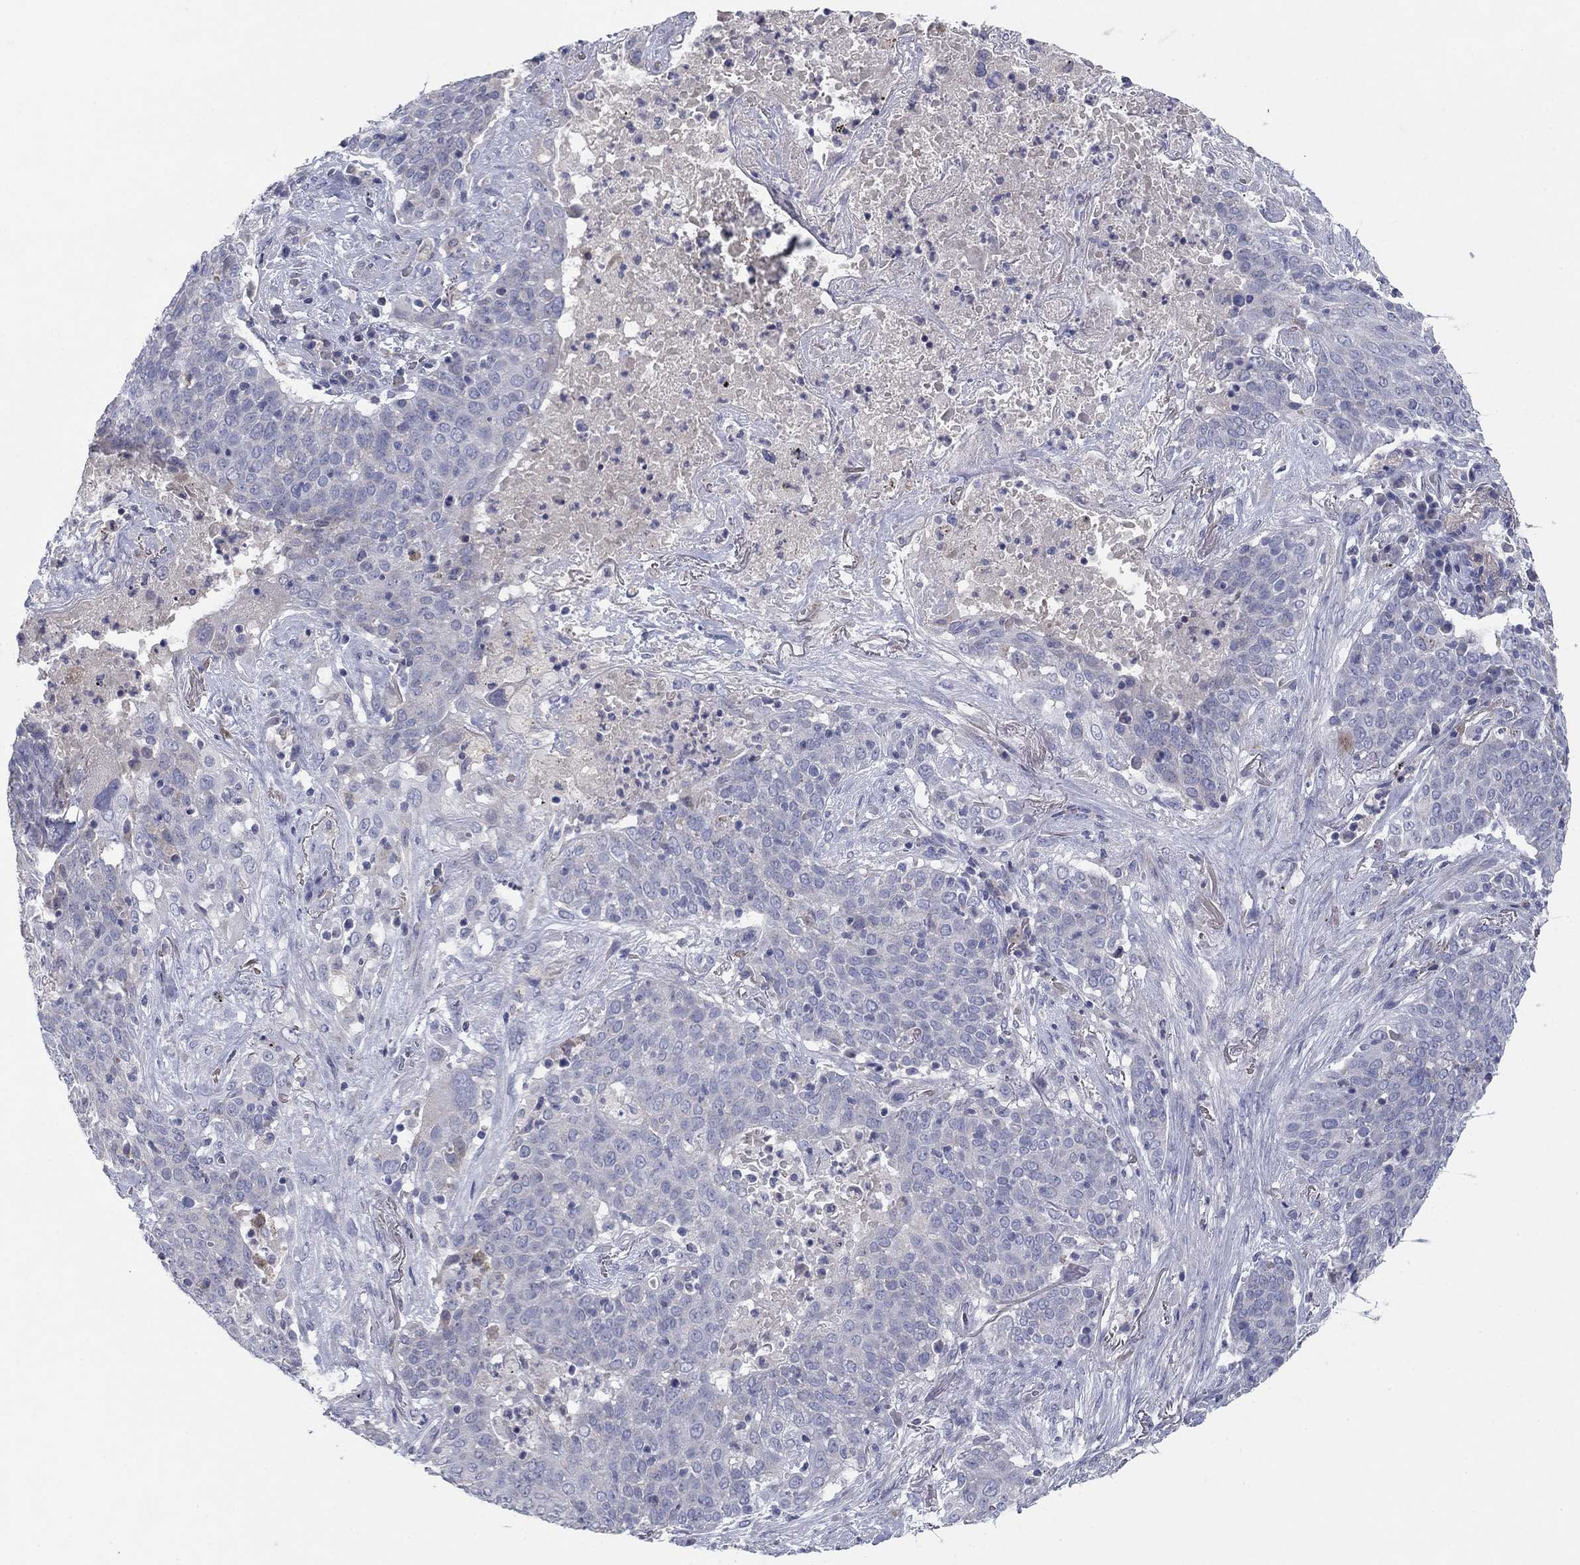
{"staining": {"intensity": "negative", "quantity": "none", "location": "none"}, "tissue": "lung cancer", "cell_type": "Tumor cells", "image_type": "cancer", "snomed": [{"axis": "morphology", "description": "Squamous cell carcinoma, NOS"}, {"axis": "topography", "description": "Lung"}], "caption": "Immunohistochemistry micrograph of neoplastic tissue: lung squamous cell carcinoma stained with DAB demonstrates no significant protein staining in tumor cells.", "gene": "PTGDS", "patient": {"sex": "male", "age": 82}}